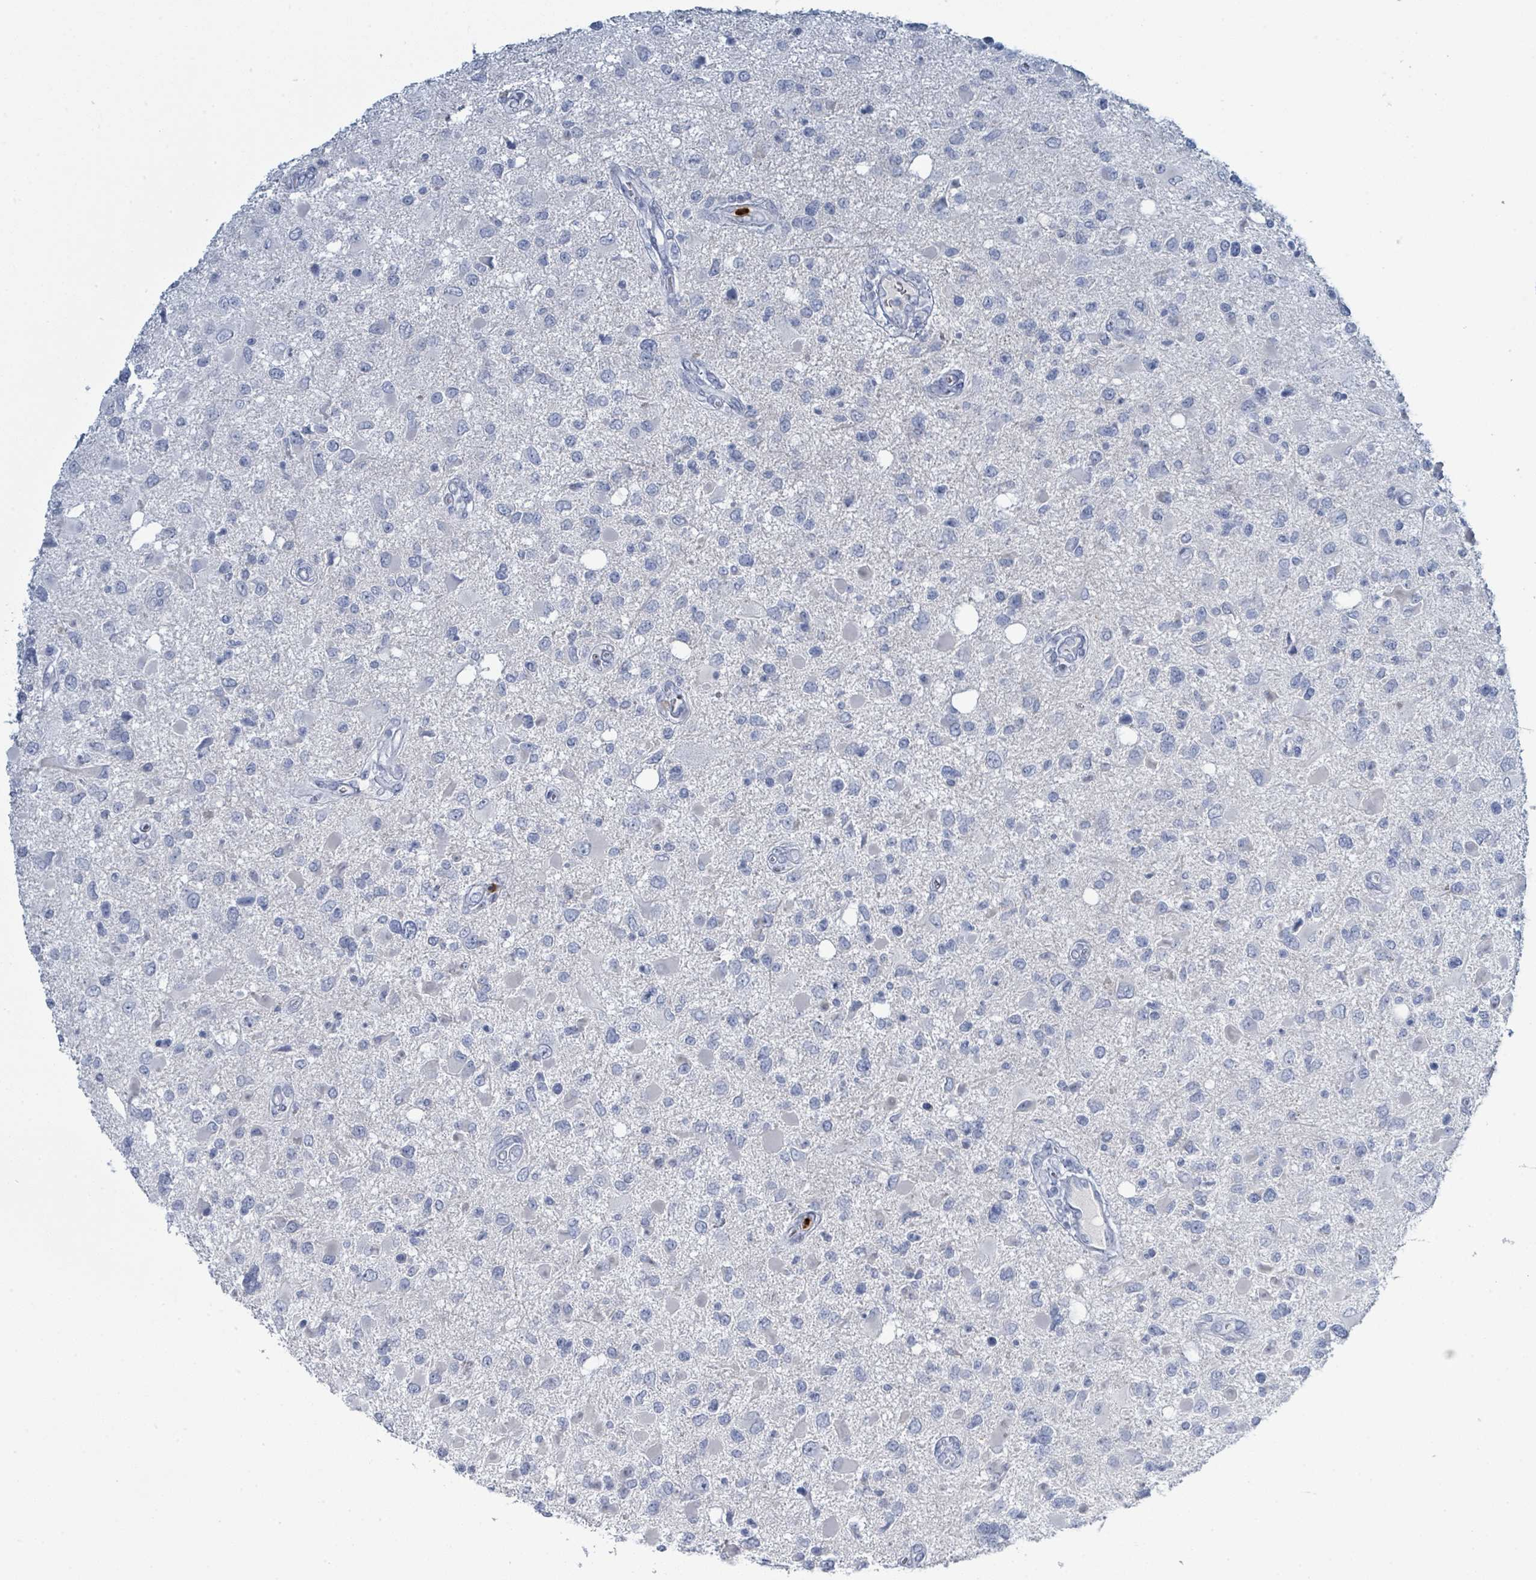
{"staining": {"intensity": "negative", "quantity": "none", "location": "none"}, "tissue": "glioma", "cell_type": "Tumor cells", "image_type": "cancer", "snomed": [{"axis": "morphology", "description": "Glioma, malignant, High grade"}, {"axis": "topography", "description": "Brain"}], "caption": "Immunohistochemistry of human glioma shows no positivity in tumor cells. (IHC, brightfield microscopy, high magnification).", "gene": "DEFA4", "patient": {"sex": "male", "age": 53}}